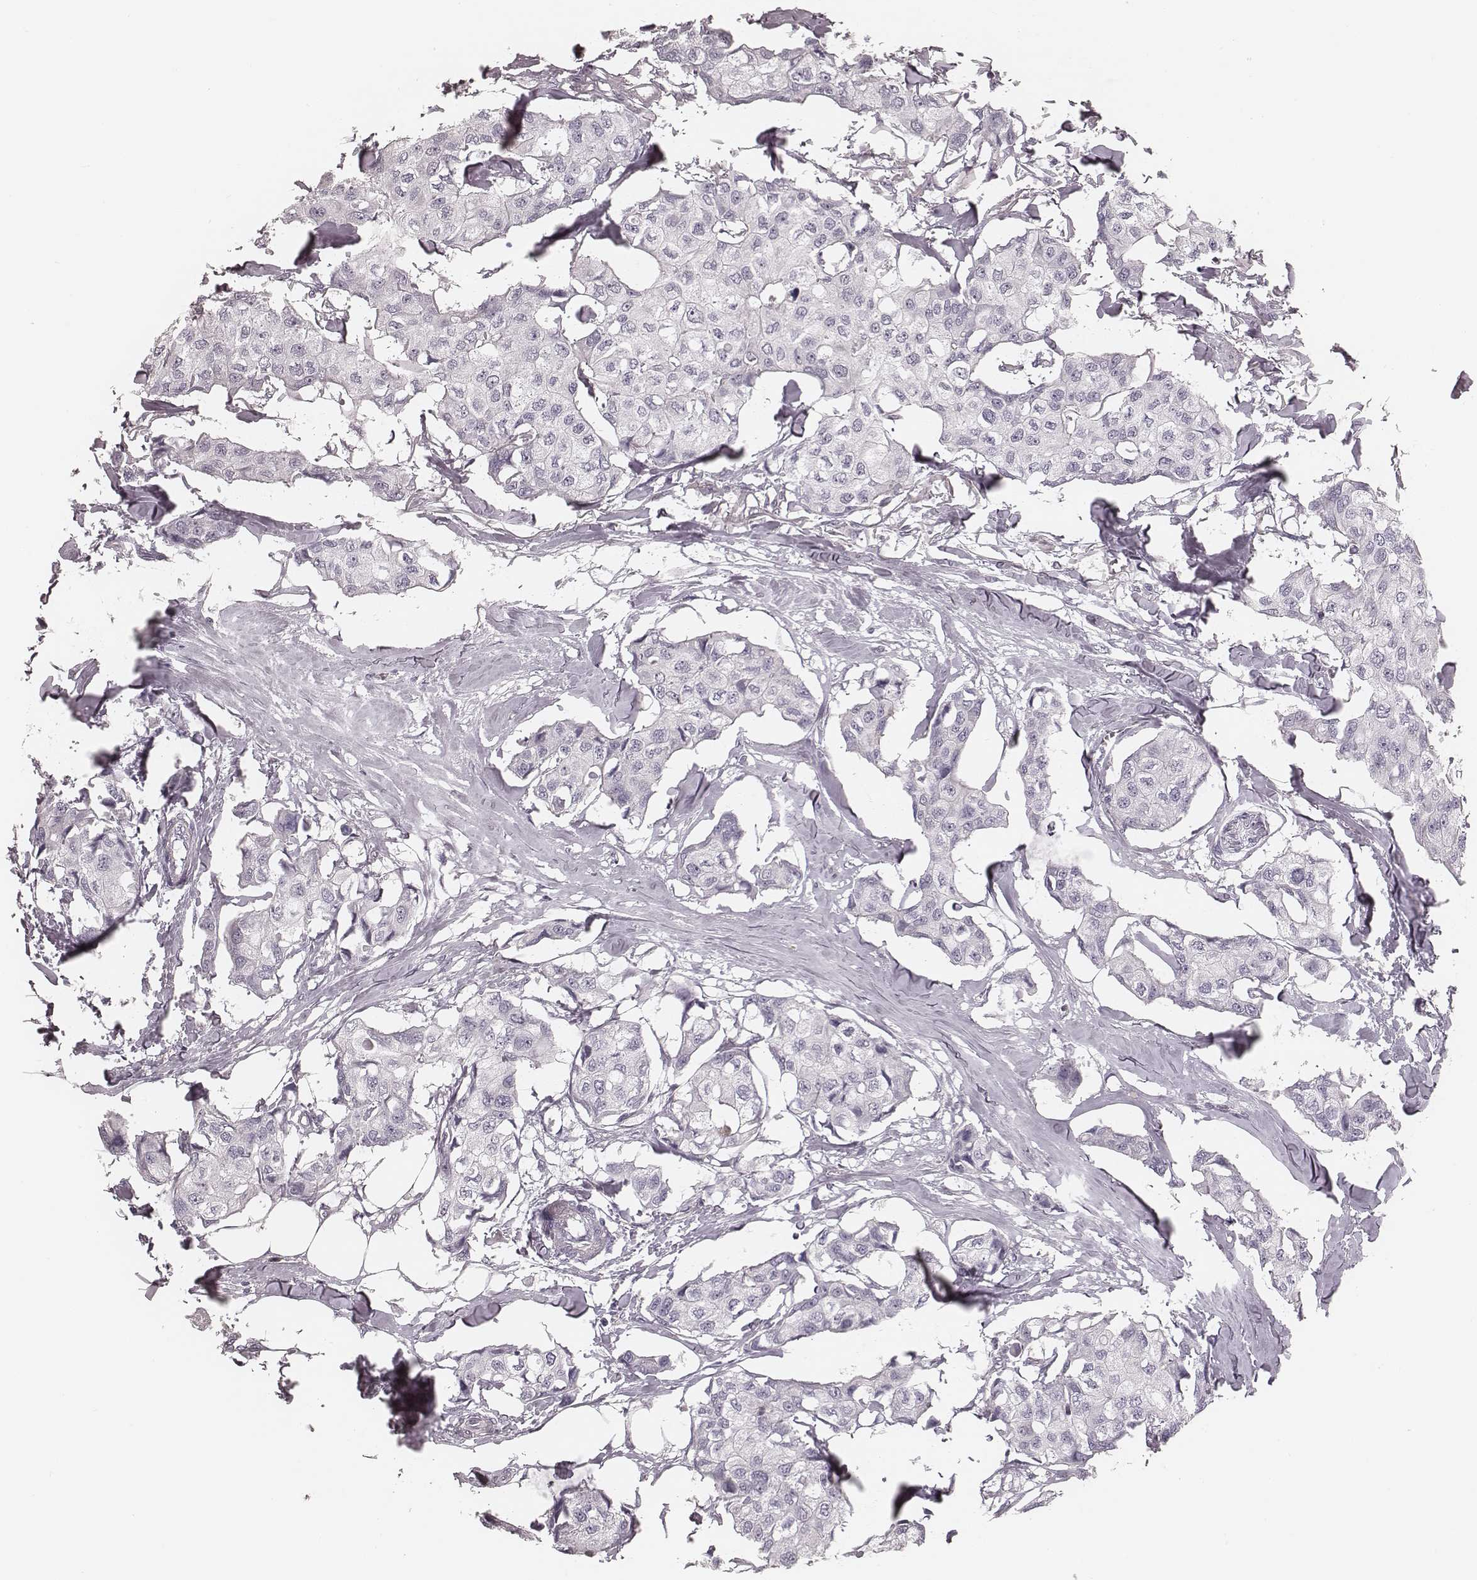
{"staining": {"intensity": "negative", "quantity": "none", "location": "none"}, "tissue": "breast cancer", "cell_type": "Tumor cells", "image_type": "cancer", "snomed": [{"axis": "morphology", "description": "Duct carcinoma"}, {"axis": "topography", "description": "Breast"}], "caption": "DAB immunohistochemical staining of human breast cancer demonstrates no significant expression in tumor cells.", "gene": "S100Z", "patient": {"sex": "female", "age": 80}}